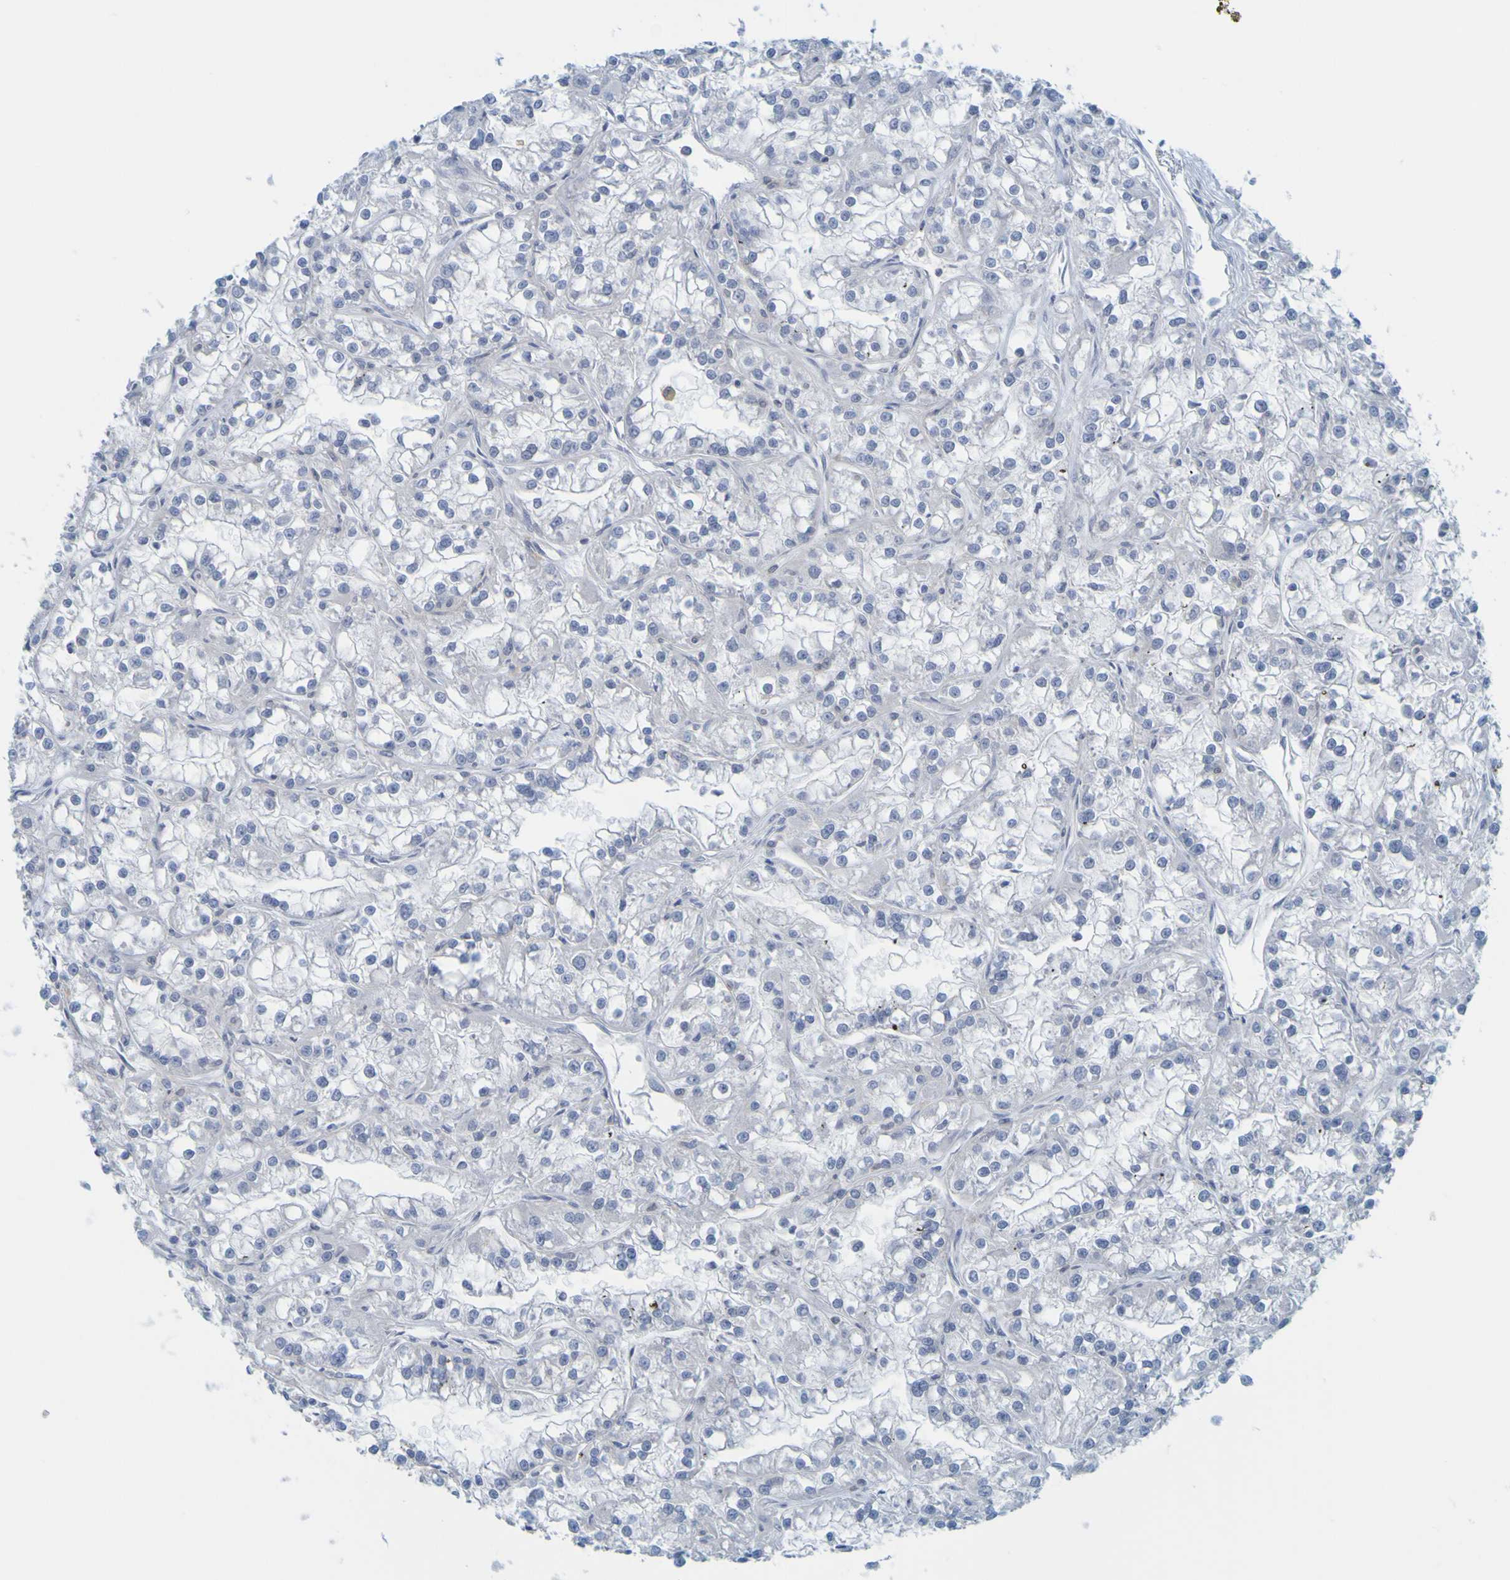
{"staining": {"intensity": "negative", "quantity": "none", "location": "none"}, "tissue": "renal cancer", "cell_type": "Tumor cells", "image_type": "cancer", "snomed": [{"axis": "morphology", "description": "Adenocarcinoma, NOS"}, {"axis": "topography", "description": "Kidney"}], "caption": "Tumor cells are negative for brown protein staining in renal cancer.", "gene": "APPL1", "patient": {"sex": "female", "age": 52}}